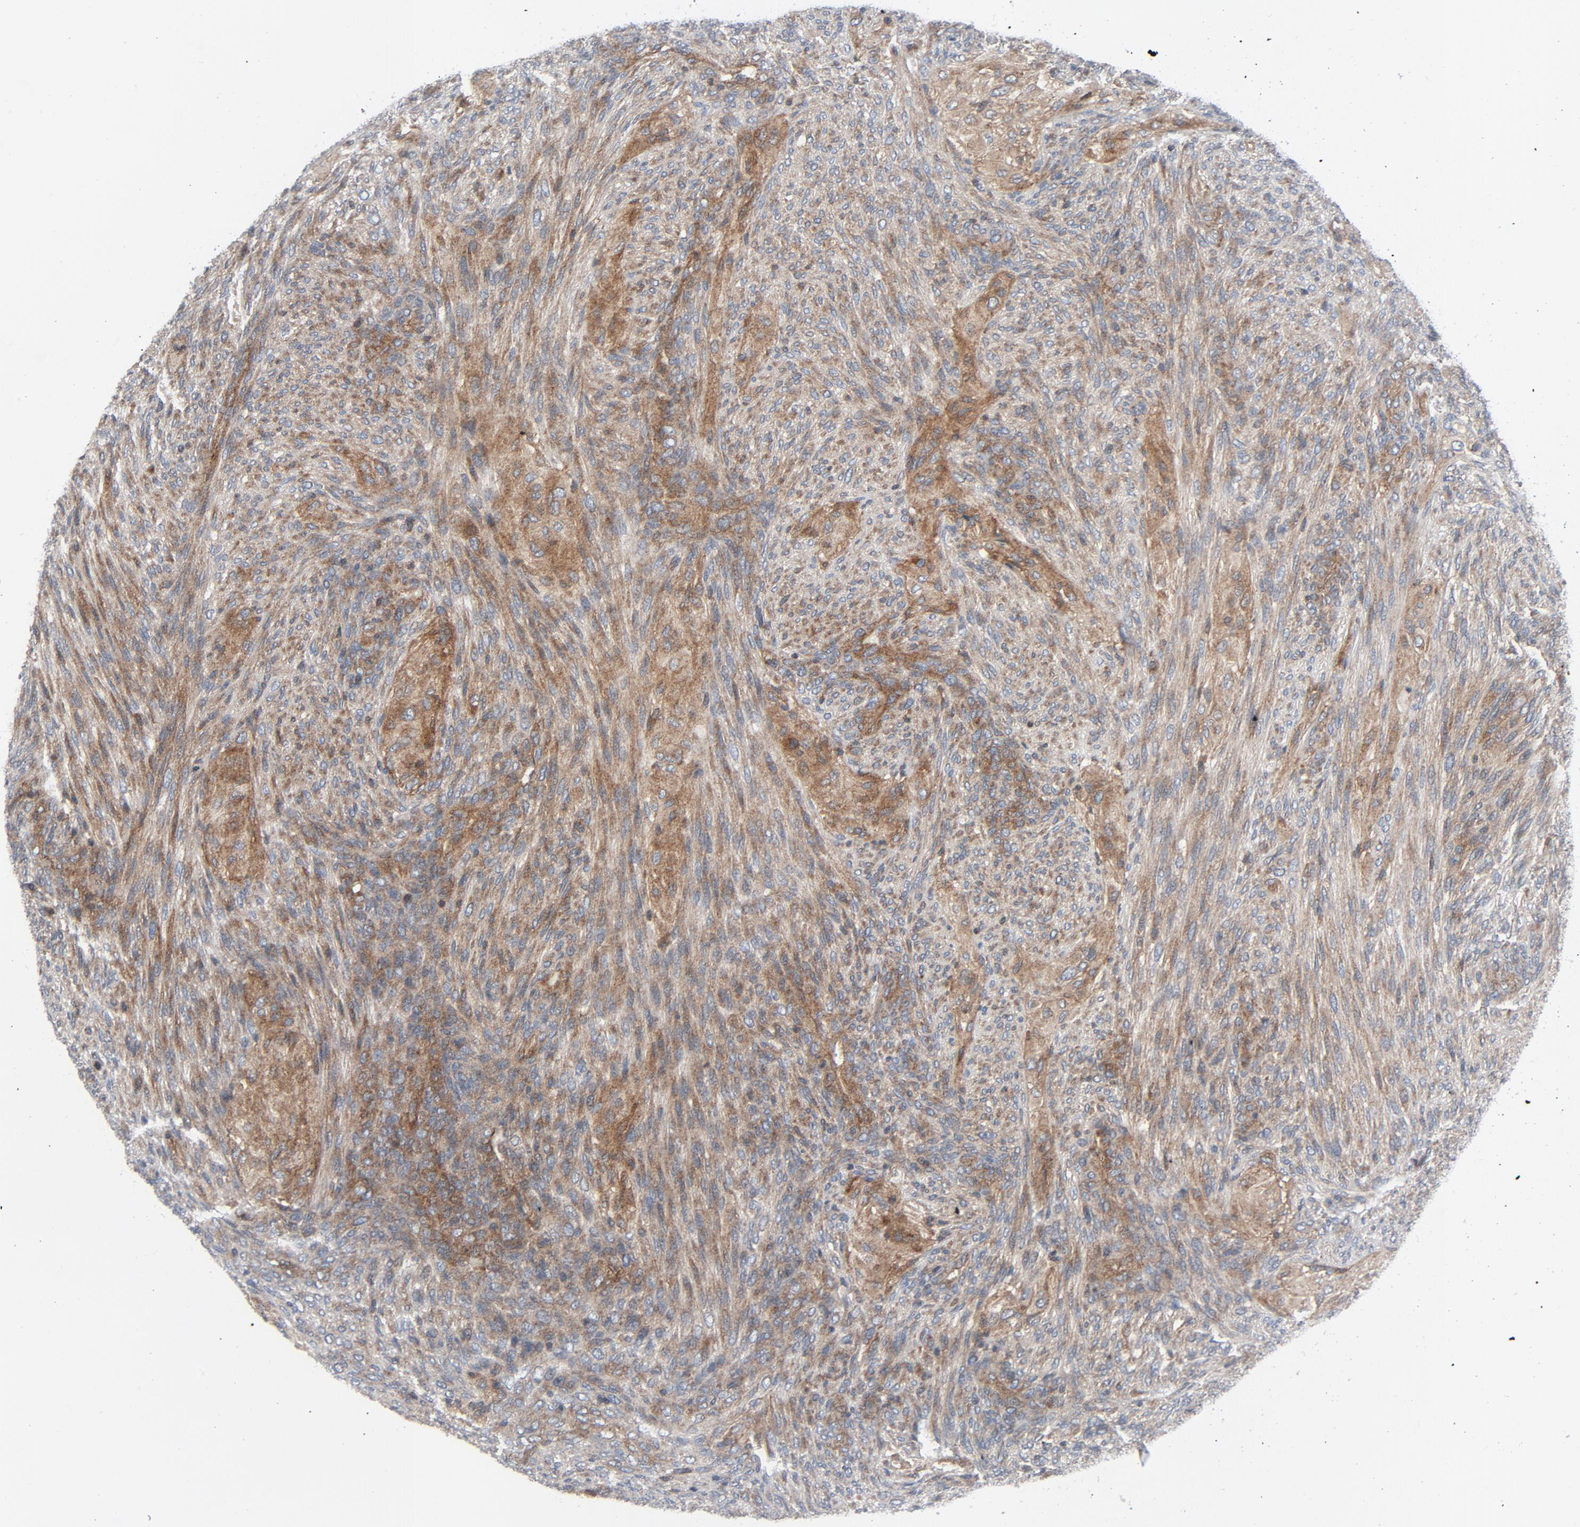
{"staining": {"intensity": "moderate", "quantity": ">75%", "location": "cytoplasmic/membranous"}, "tissue": "glioma", "cell_type": "Tumor cells", "image_type": "cancer", "snomed": [{"axis": "morphology", "description": "Glioma, malignant, High grade"}, {"axis": "topography", "description": "Cerebral cortex"}], "caption": "This is an image of IHC staining of glioma, which shows moderate positivity in the cytoplasmic/membranous of tumor cells.", "gene": "TSG101", "patient": {"sex": "female", "age": 55}}